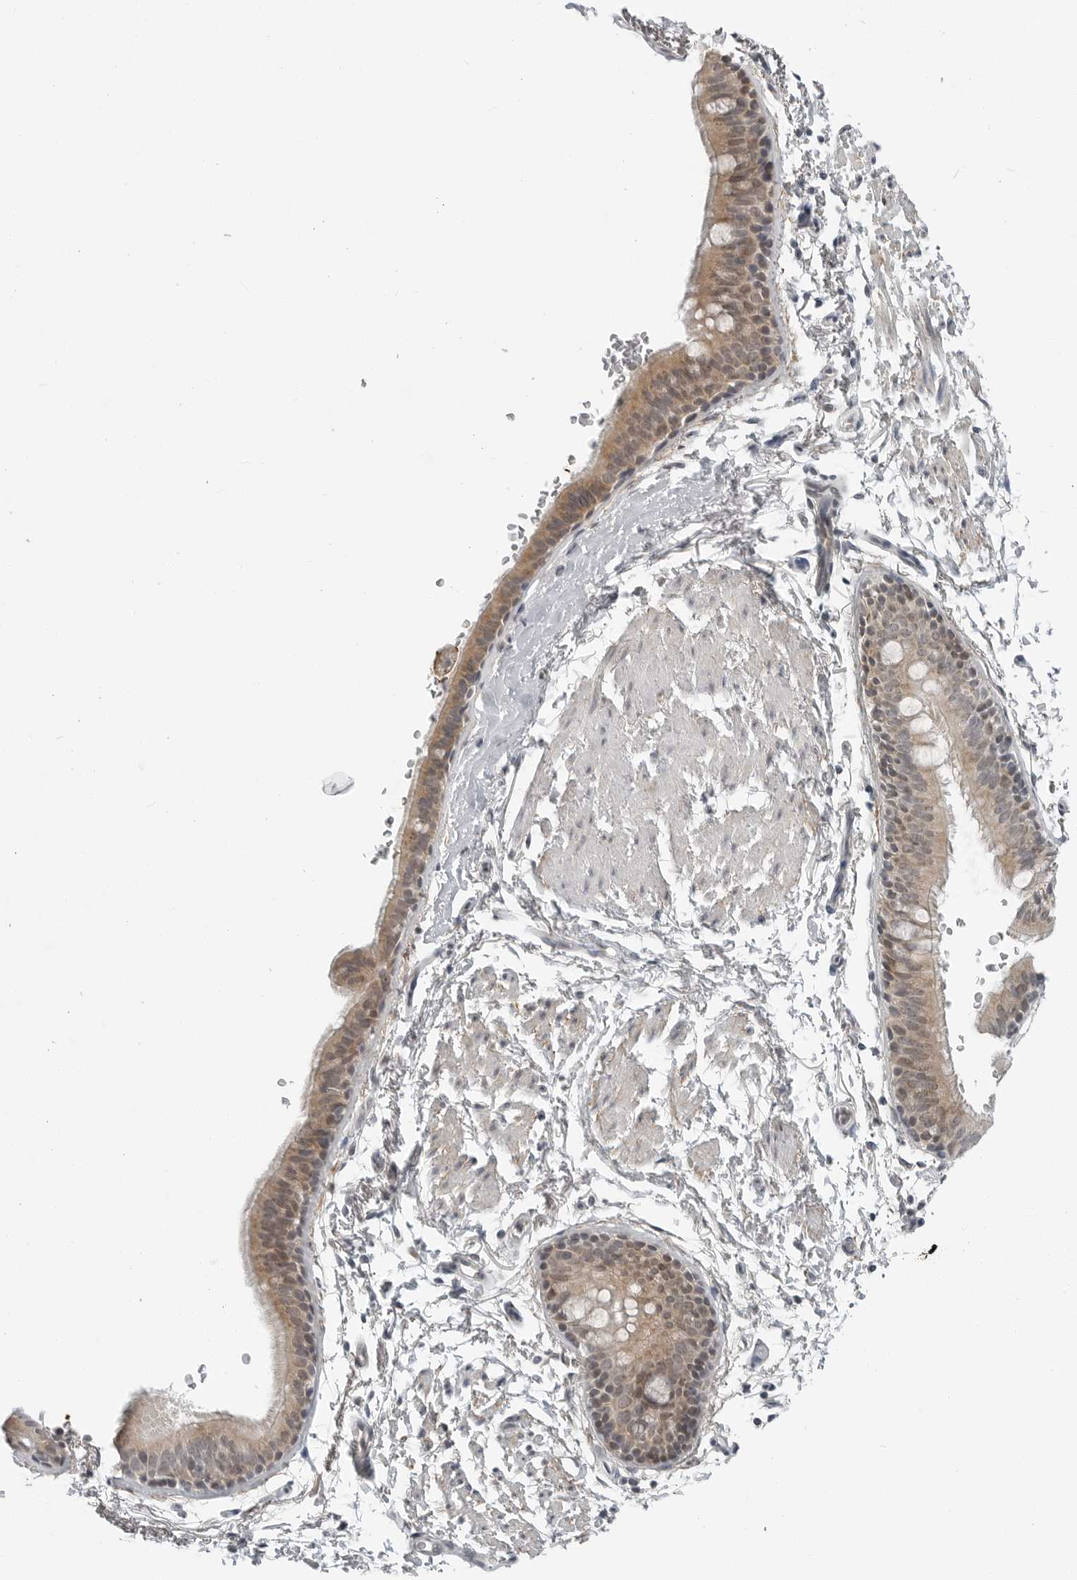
{"staining": {"intensity": "moderate", "quantity": "25%-75%", "location": "cytoplasmic/membranous"}, "tissue": "bronchus", "cell_type": "Respiratory epithelial cells", "image_type": "normal", "snomed": [{"axis": "morphology", "description": "Normal tissue, NOS"}, {"axis": "topography", "description": "Lymph node"}, {"axis": "topography", "description": "Bronchus"}], "caption": "This is a photomicrograph of IHC staining of benign bronchus, which shows moderate expression in the cytoplasmic/membranous of respiratory epithelial cells.", "gene": "FCRLB", "patient": {"sex": "female", "age": 70}}